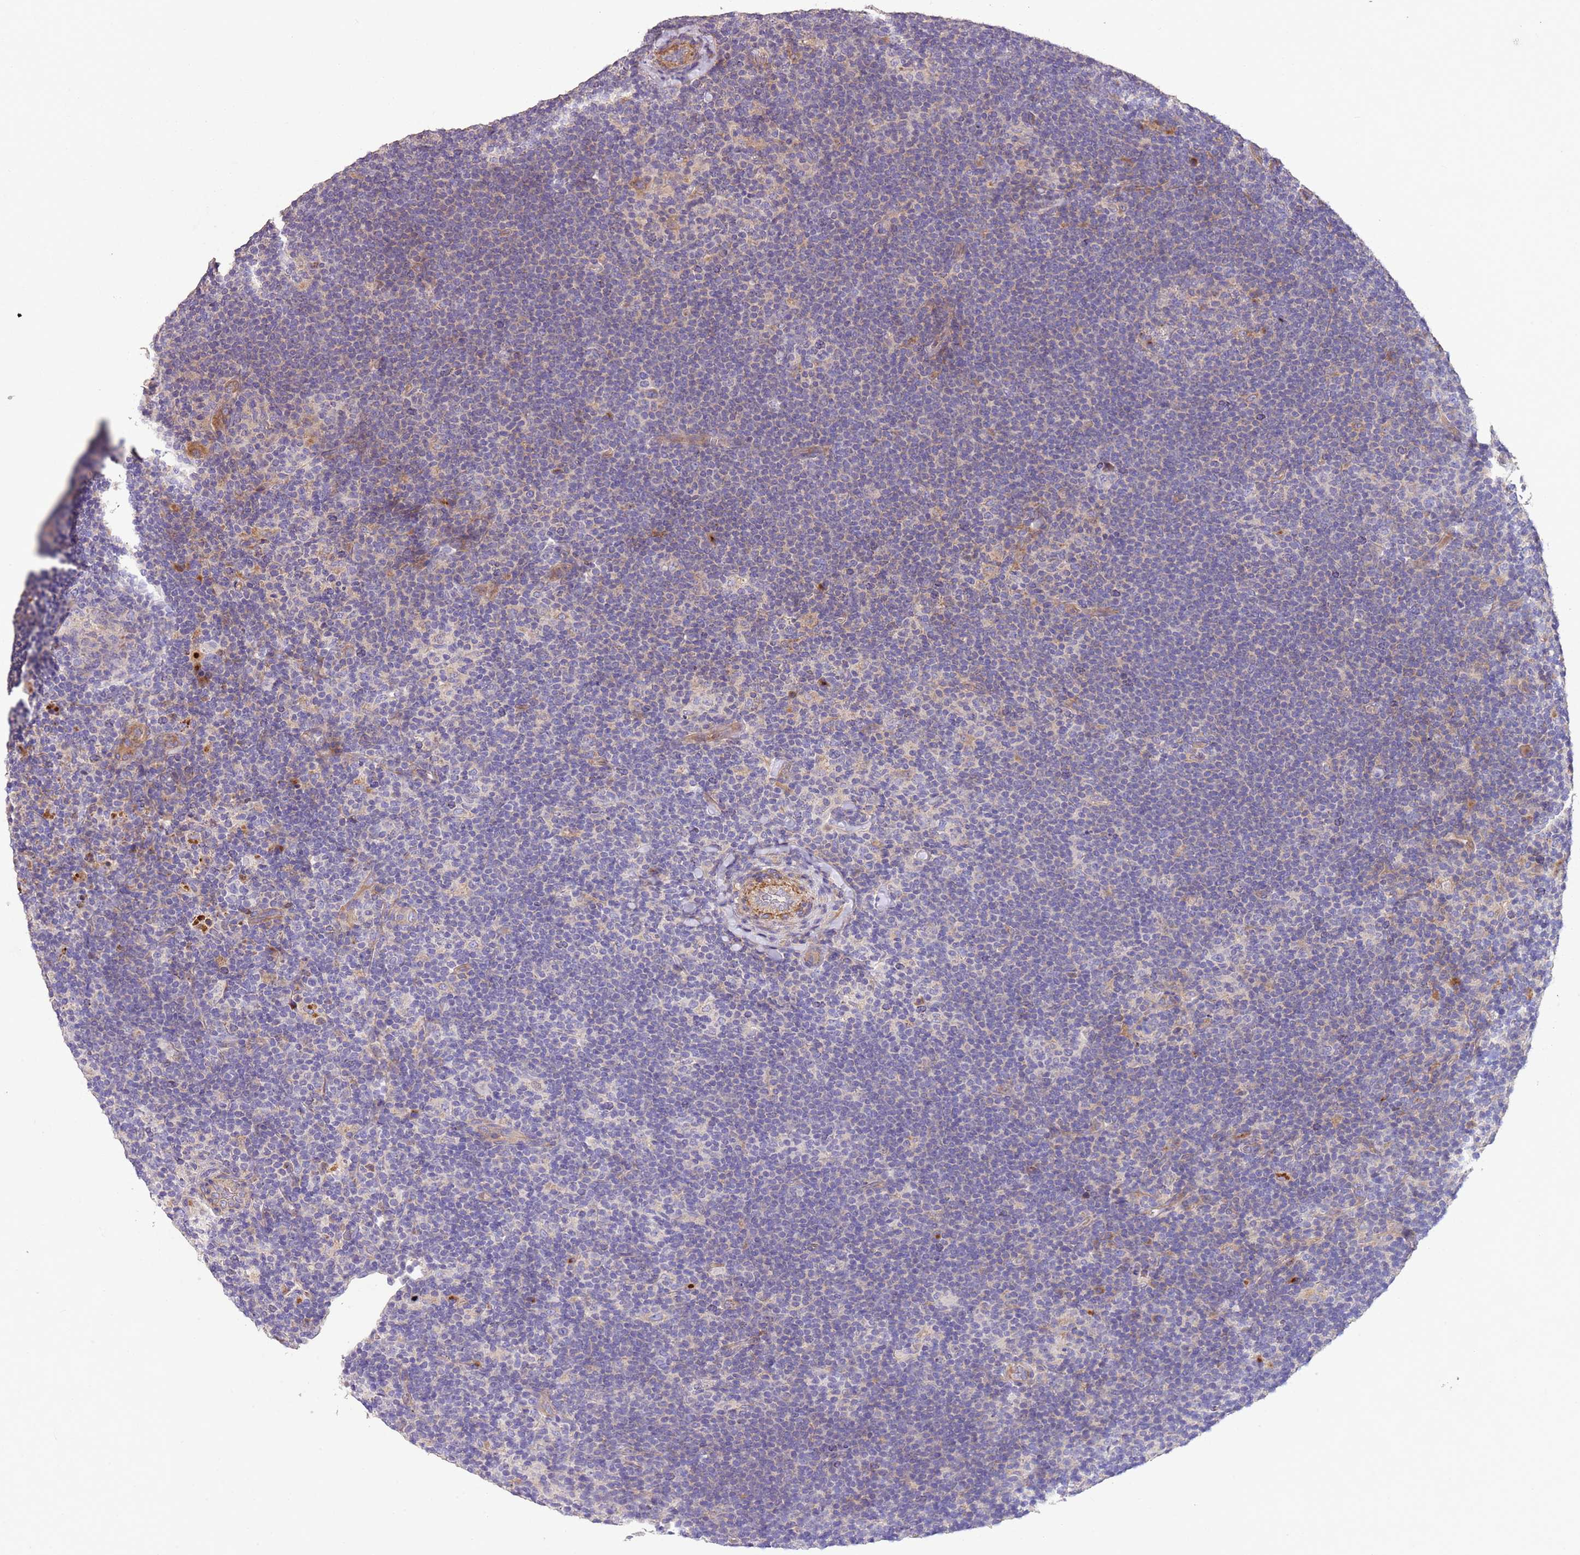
{"staining": {"intensity": "negative", "quantity": "none", "location": "none"}, "tissue": "lymphoma", "cell_type": "Tumor cells", "image_type": "cancer", "snomed": [{"axis": "morphology", "description": "Hodgkin's disease, NOS"}, {"axis": "topography", "description": "Lymph node"}], "caption": "Tumor cells show no significant expression in lymphoma. (Immunohistochemistry (ihc), brightfield microscopy, high magnification).", "gene": "PIGA", "patient": {"sex": "female", "age": 57}}